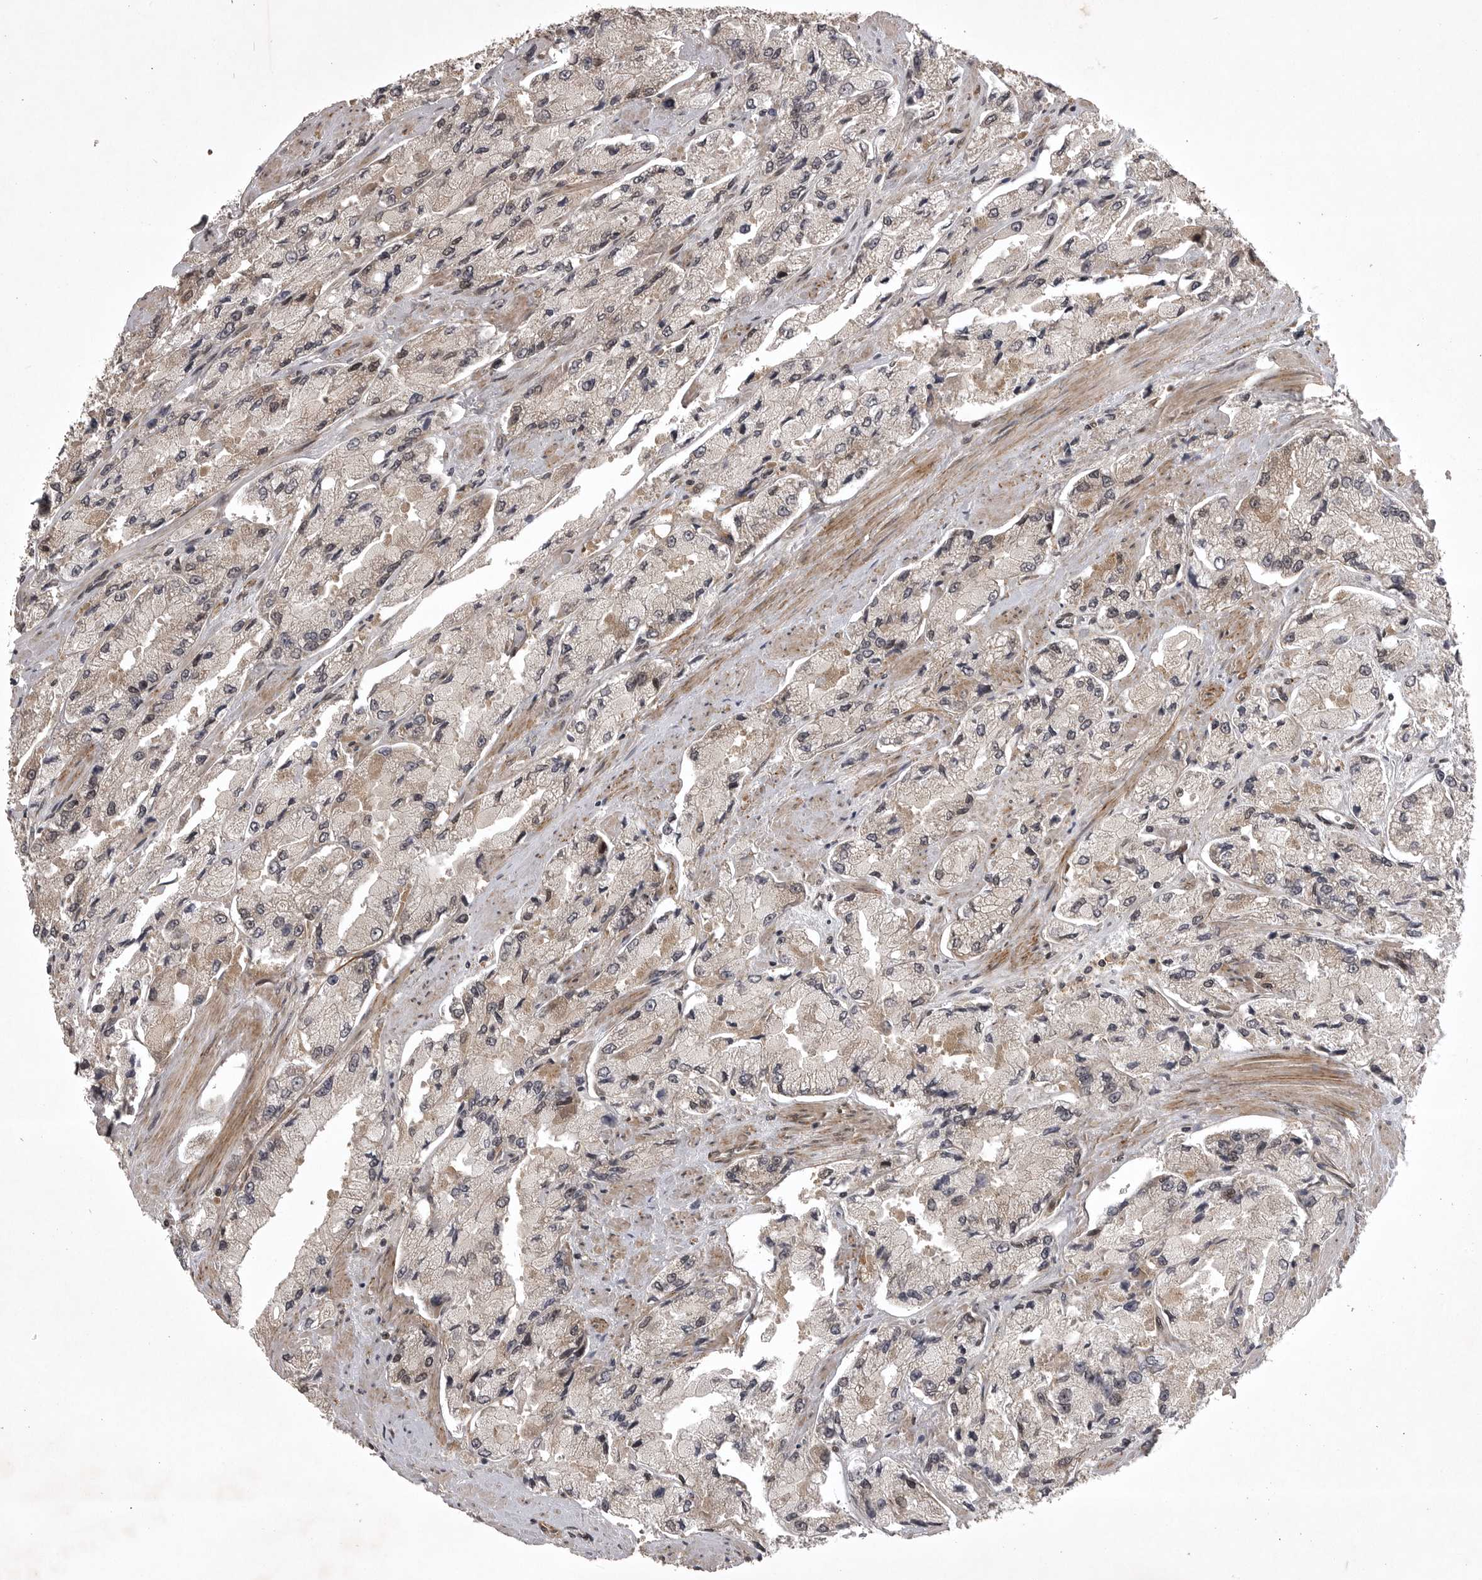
{"staining": {"intensity": "weak", "quantity": "25%-75%", "location": "cytoplasmic/membranous"}, "tissue": "prostate cancer", "cell_type": "Tumor cells", "image_type": "cancer", "snomed": [{"axis": "morphology", "description": "Adenocarcinoma, High grade"}, {"axis": "topography", "description": "Prostate"}], "caption": "Protein expression analysis of human prostate high-grade adenocarcinoma reveals weak cytoplasmic/membranous staining in approximately 25%-75% of tumor cells. The protein of interest is shown in brown color, while the nuclei are stained blue.", "gene": "SNX16", "patient": {"sex": "male", "age": 58}}